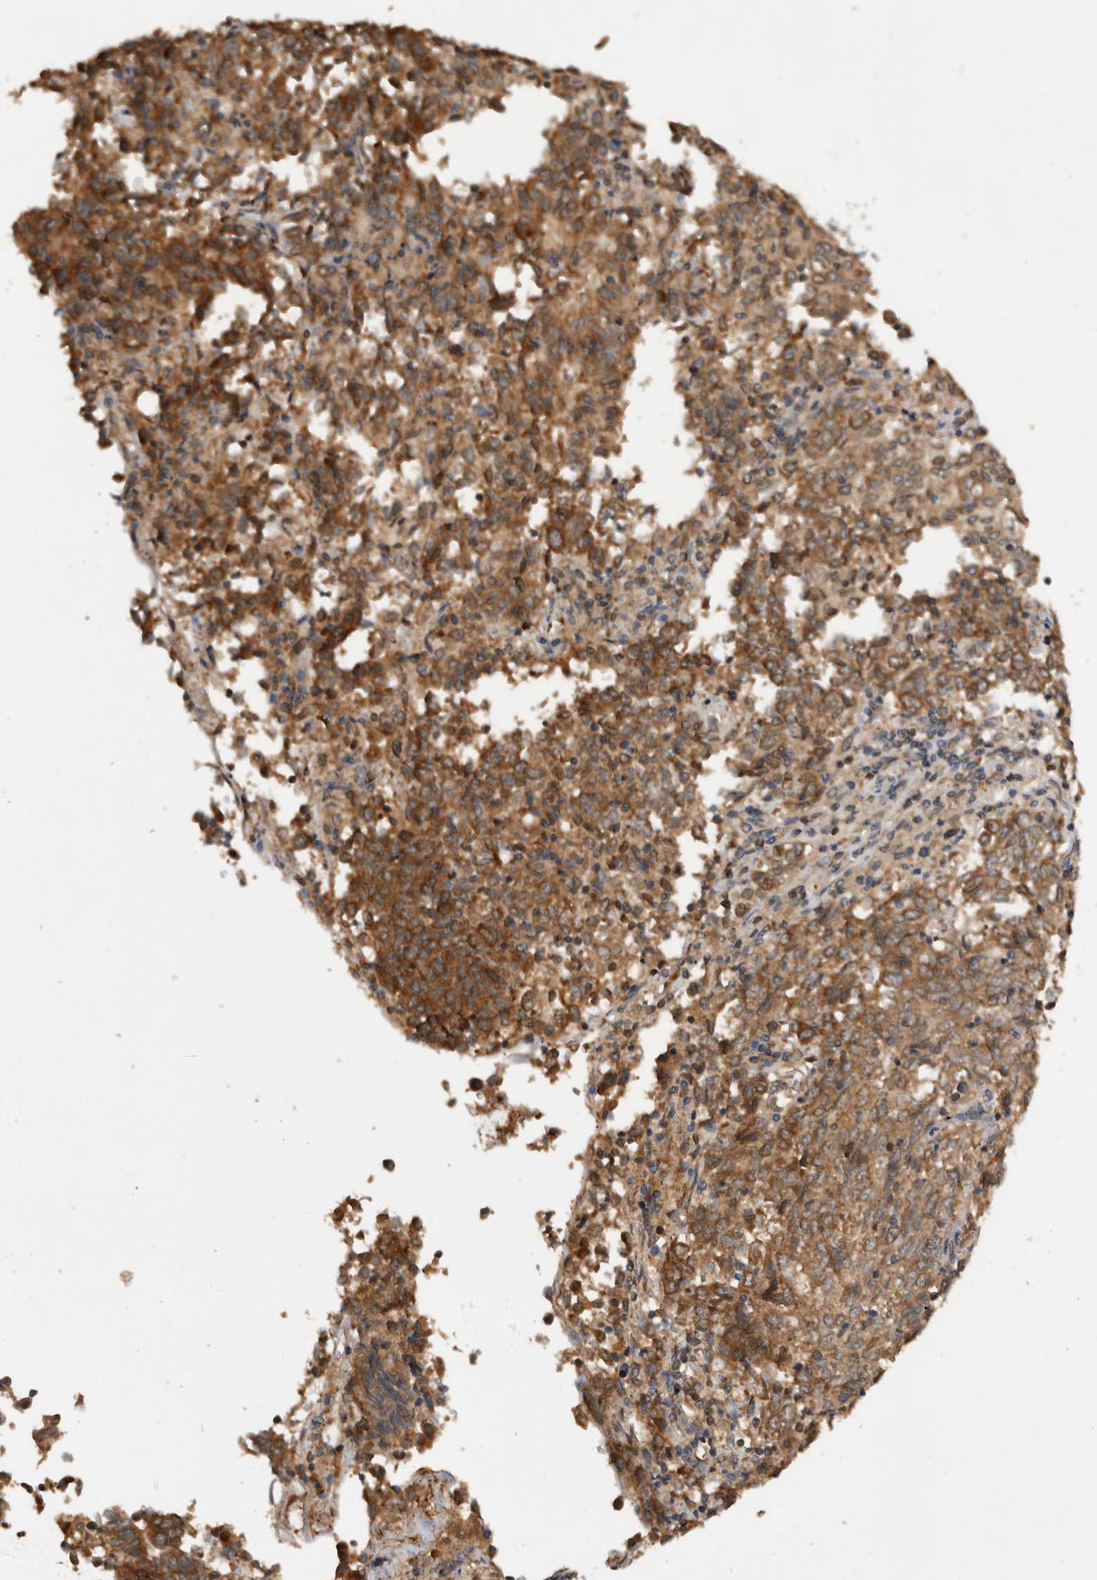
{"staining": {"intensity": "moderate", "quantity": ">75%", "location": "cytoplasmic/membranous"}, "tissue": "endometrial cancer", "cell_type": "Tumor cells", "image_type": "cancer", "snomed": [{"axis": "morphology", "description": "Adenocarcinoma, NOS"}, {"axis": "topography", "description": "Endometrium"}], "caption": "A photomicrograph showing moderate cytoplasmic/membranous positivity in about >75% of tumor cells in adenocarcinoma (endometrial), as visualized by brown immunohistochemical staining.", "gene": "DVL2", "patient": {"sex": "female", "age": 80}}